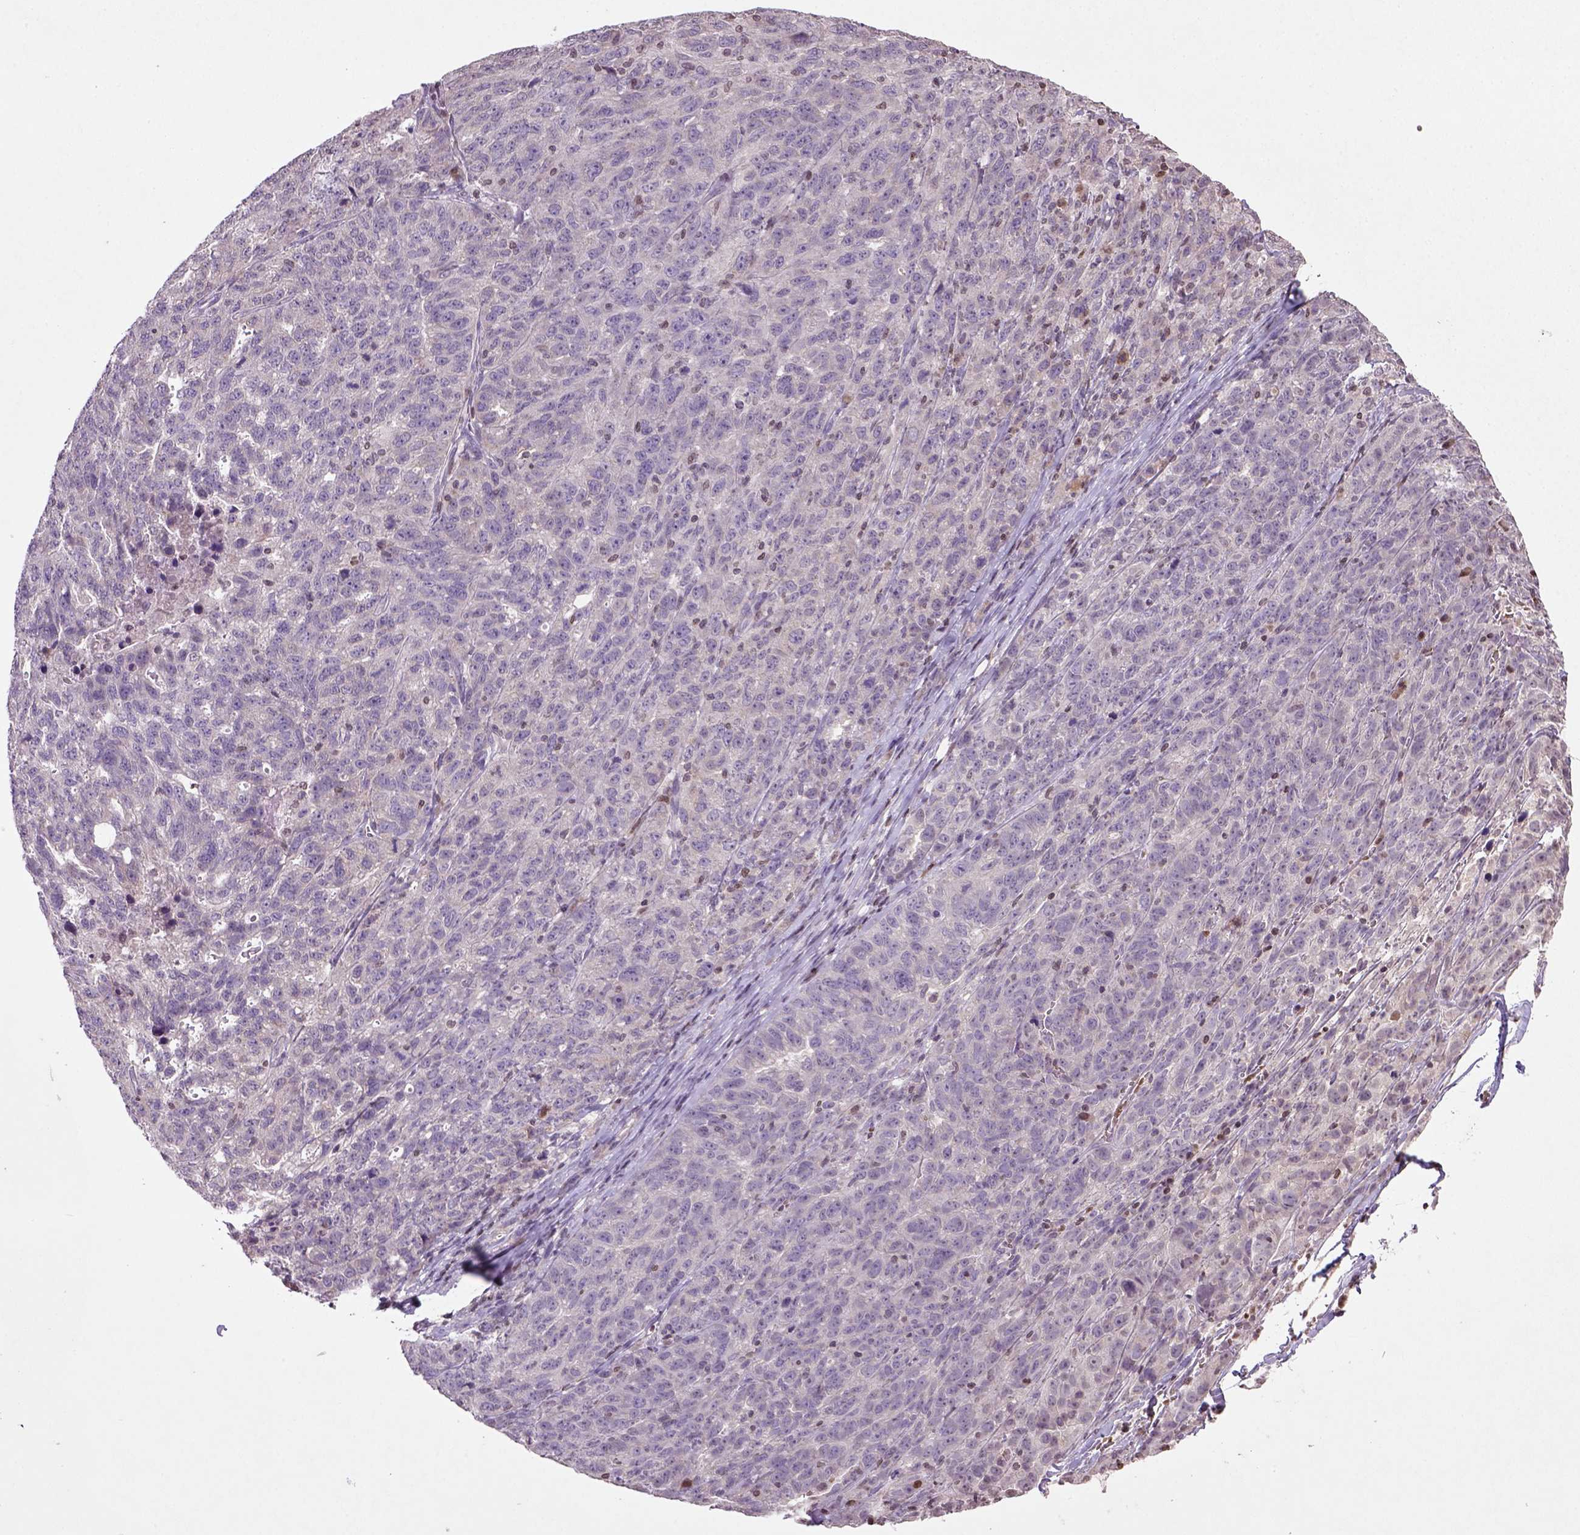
{"staining": {"intensity": "negative", "quantity": "none", "location": "none"}, "tissue": "ovarian cancer", "cell_type": "Tumor cells", "image_type": "cancer", "snomed": [{"axis": "morphology", "description": "Cystadenocarcinoma, serous, NOS"}, {"axis": "topography", "description": "Ovary"}], "caption": "Histopathology image shows no protein positivity in tumor cells of serous cystadenocarcinoma (ovarian) tissue.", "gene": "NUDT3", "patient": {"sex": "female", "age": 71}}